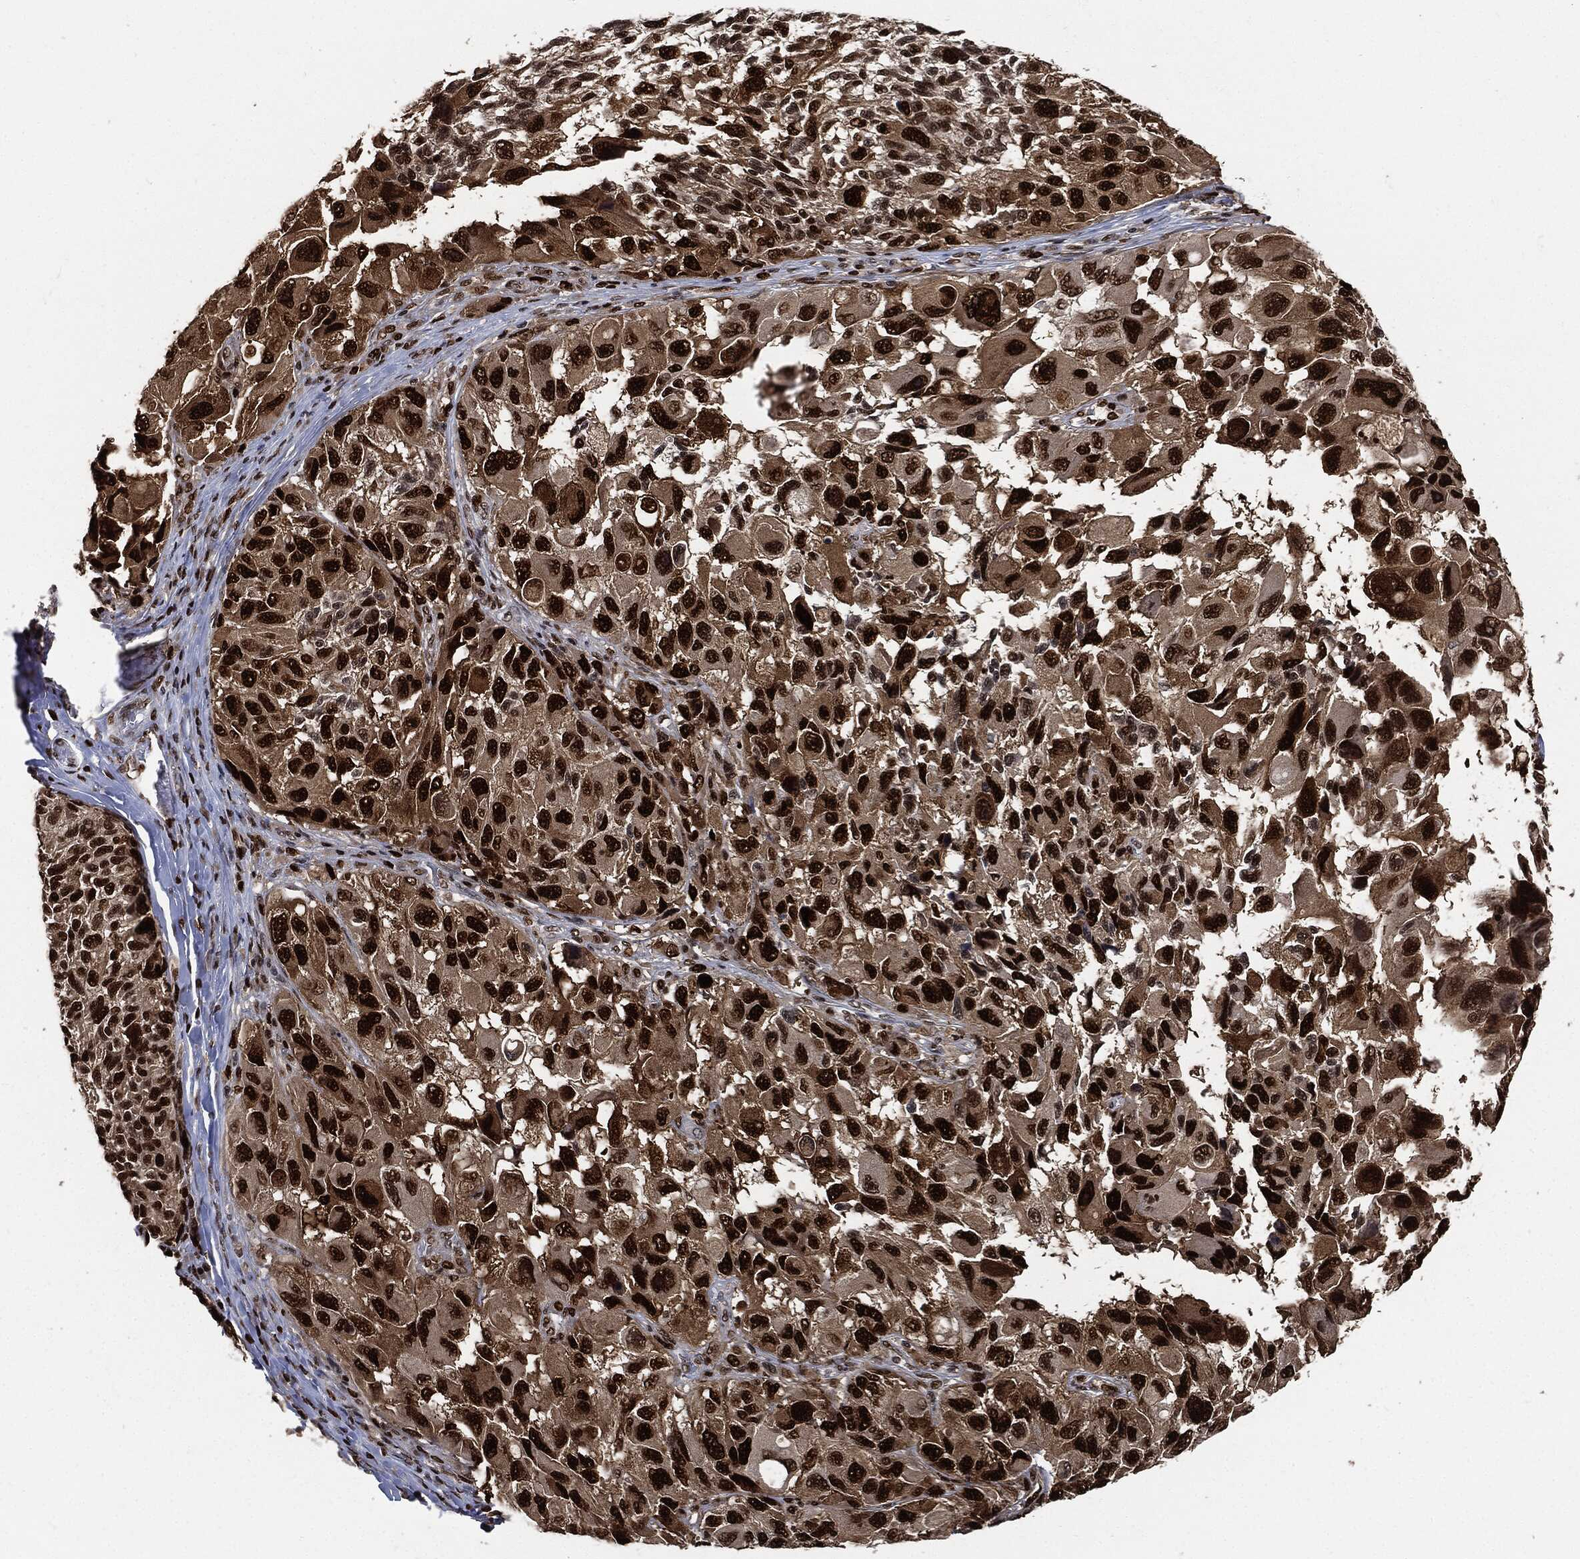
{"staining": {"intensity": "strong", "quantity": ">75%", "location": "nuclear"}, "tissue": "melanoma", "cell_type": "Tumor cells", "image_type": "cancer", "snomed": [{"axis": "morphology", "description": "Malignant melanoma, NOS"}, {"axis": "topography", "description": "Skin"}], "caption": "Melanoma stained for a protein reveals strong nuclear positivity in tumor cells. The staining was performed using DAB to visualize the protein expression in brown, while the nuclei were stained in blue with hematoxylin (Magnification: 20x).", "gene": "PCNA", "patient": {"sex": "female", "age": 73}}